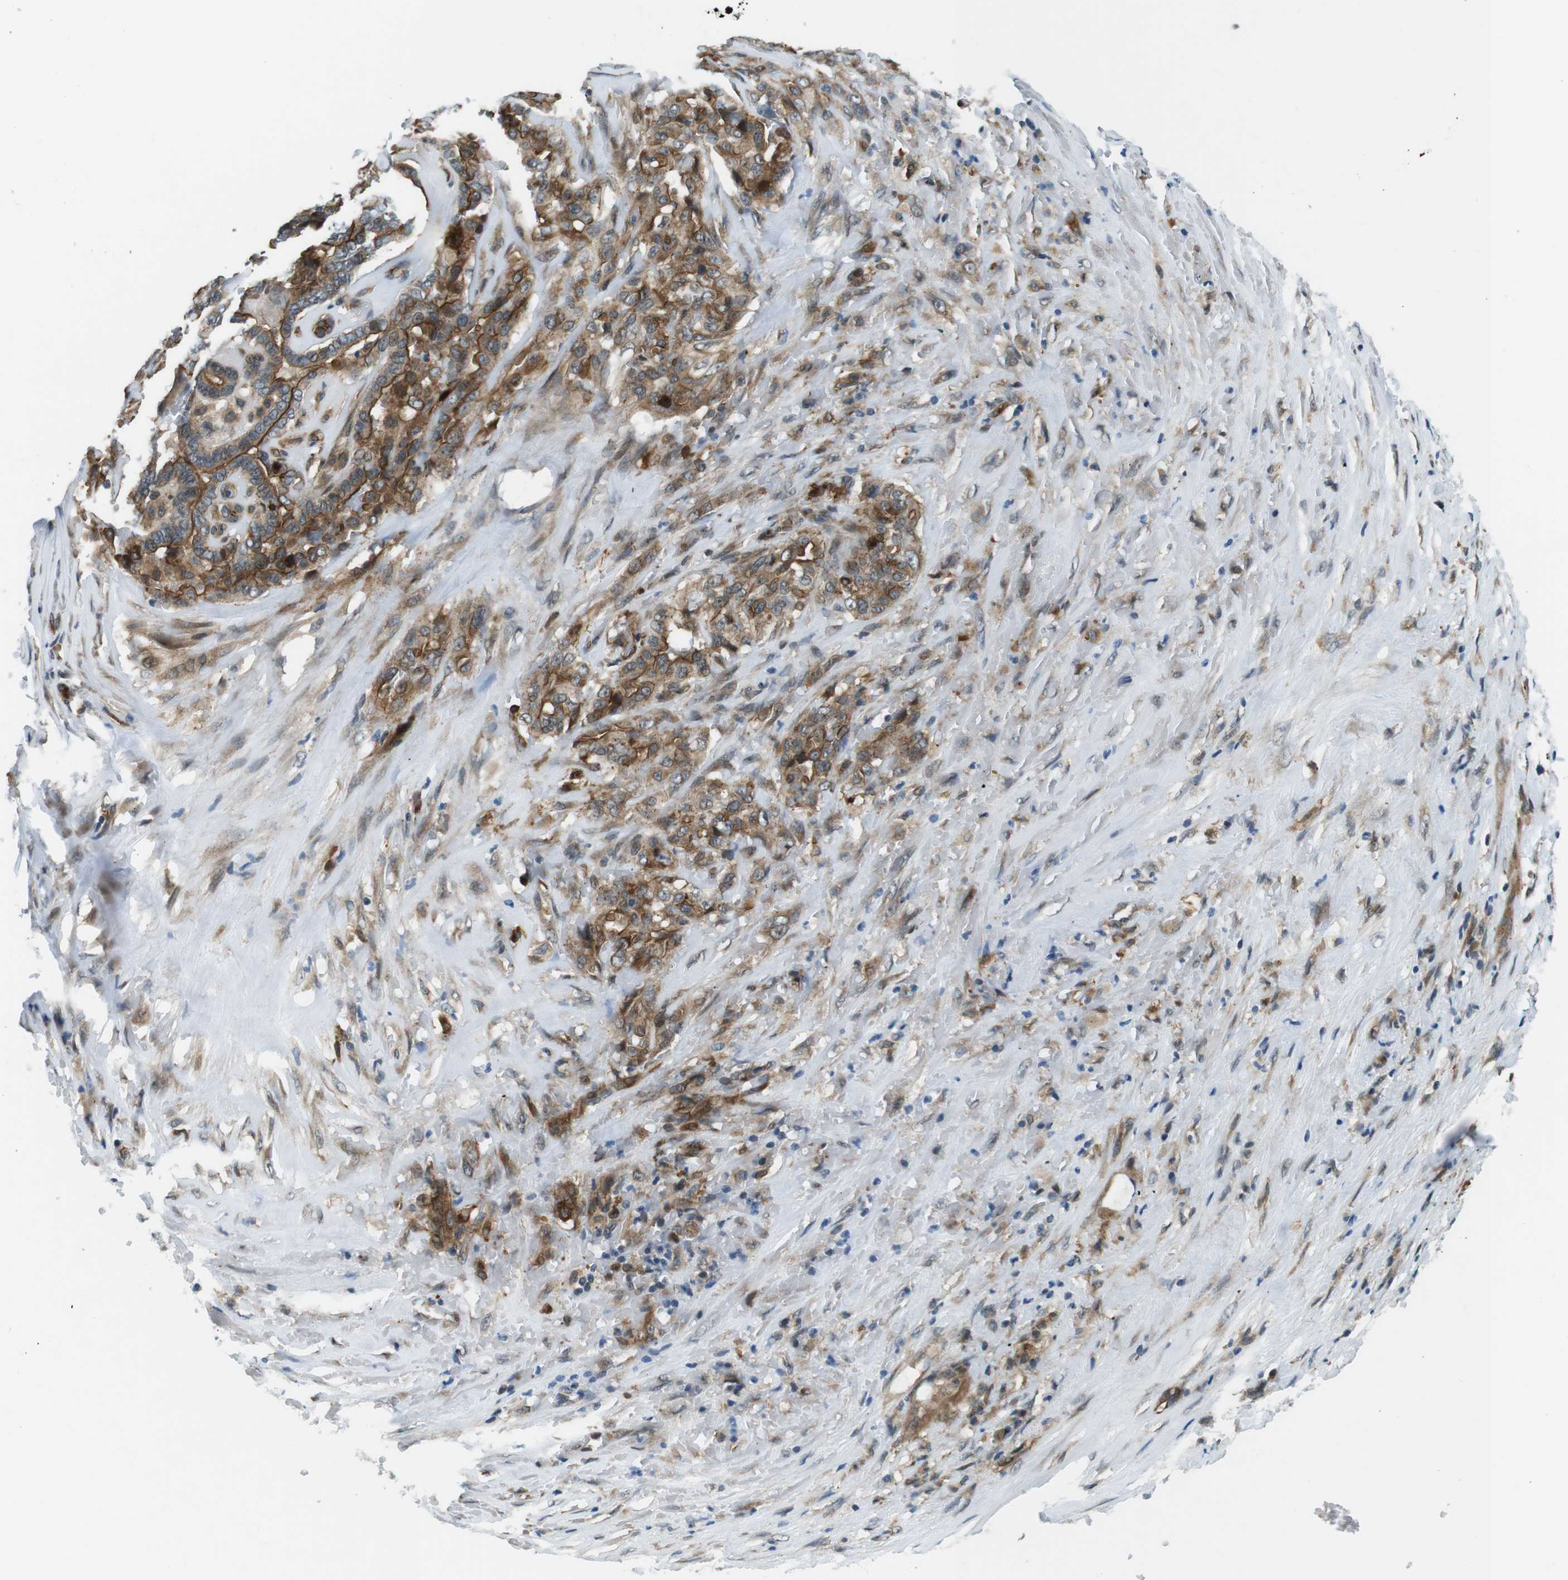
{"staining": {"intensity": "moderate", "quantity": ">75%", "location": "cytoplasmic/membranous"}, "tissue": "thyroid gland", "cell_type": "Glandular cells", "image_type": "normal", "snomed": [{"axis": "morphology", "description": "Normal tissue, NOS"}, {"axis": "topography", "description": "Thyroid gland"}], "caption": "Immunohistochemistry (IHC) micrograph of normal thyroid gland: human thyroid gland stained using IHC exhibits medium levels of moderate protein expression localized specifically in the cytoplasmic/membranous of glandular cells, appearing as a cytoplasmic/membranous brown color.", "gene": "PALD1", "patient": {"sex": "male", "age": 61}}